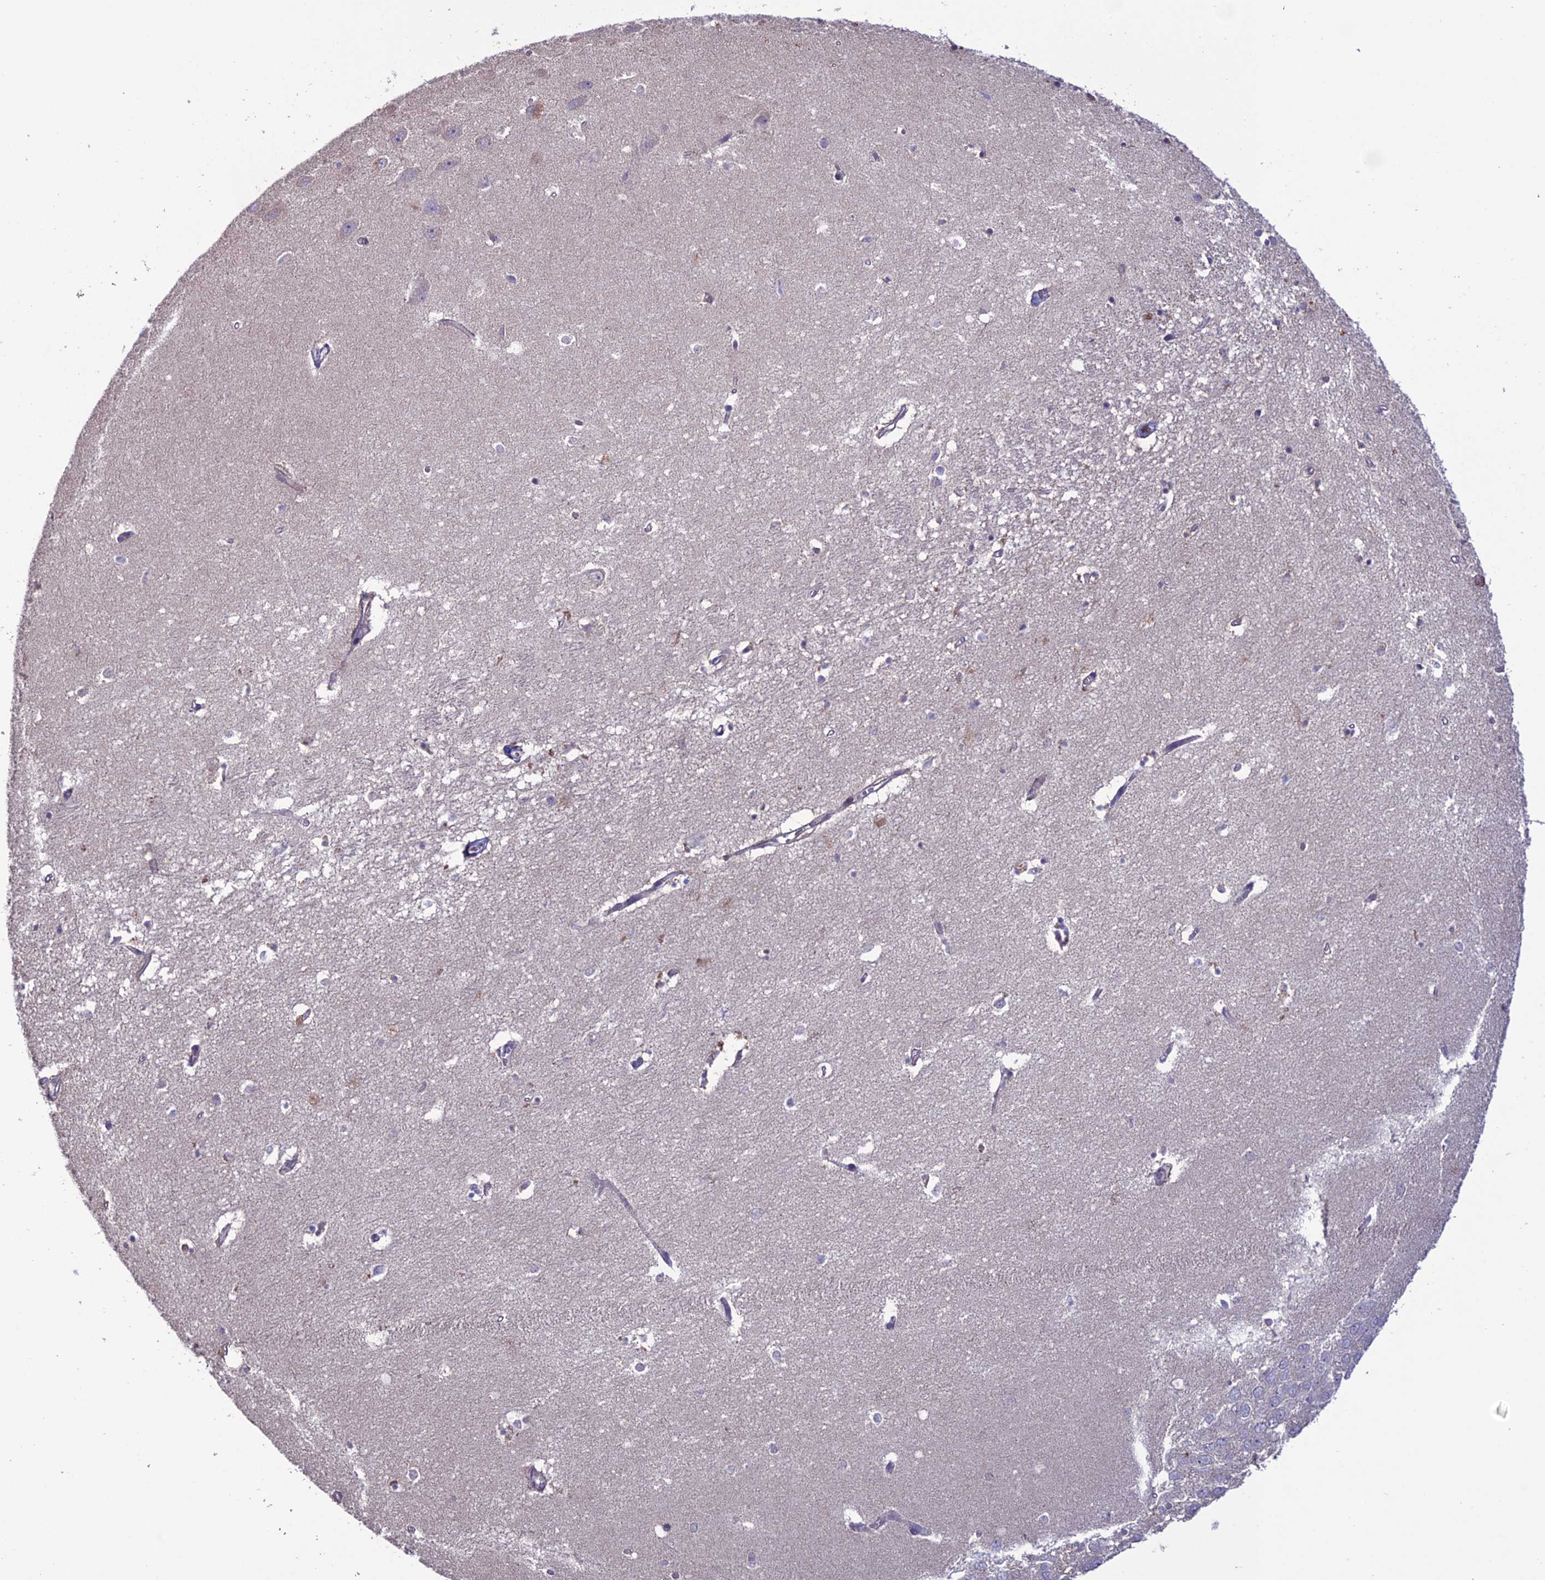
{"staining": {"intensity": "negative", "quantity": "none", "location": "none"}, "tissue": "hippocampus", "cell_type": "Glial cells", "image_type": "normal", "snomed": [{"axis": "morphology", "description": "Normal tissue, NOS"}, {"axis": "topography", "description": "Hippocampus"}], "caption": "This photomicrograph is of benign hippocampus stained with IHC to label a protein in brown with the nuclei are counter-stained blue. There is no positivity in glial cells.", "gene": "C2orf76", "patient": {"sex": "female", "age": 64}}